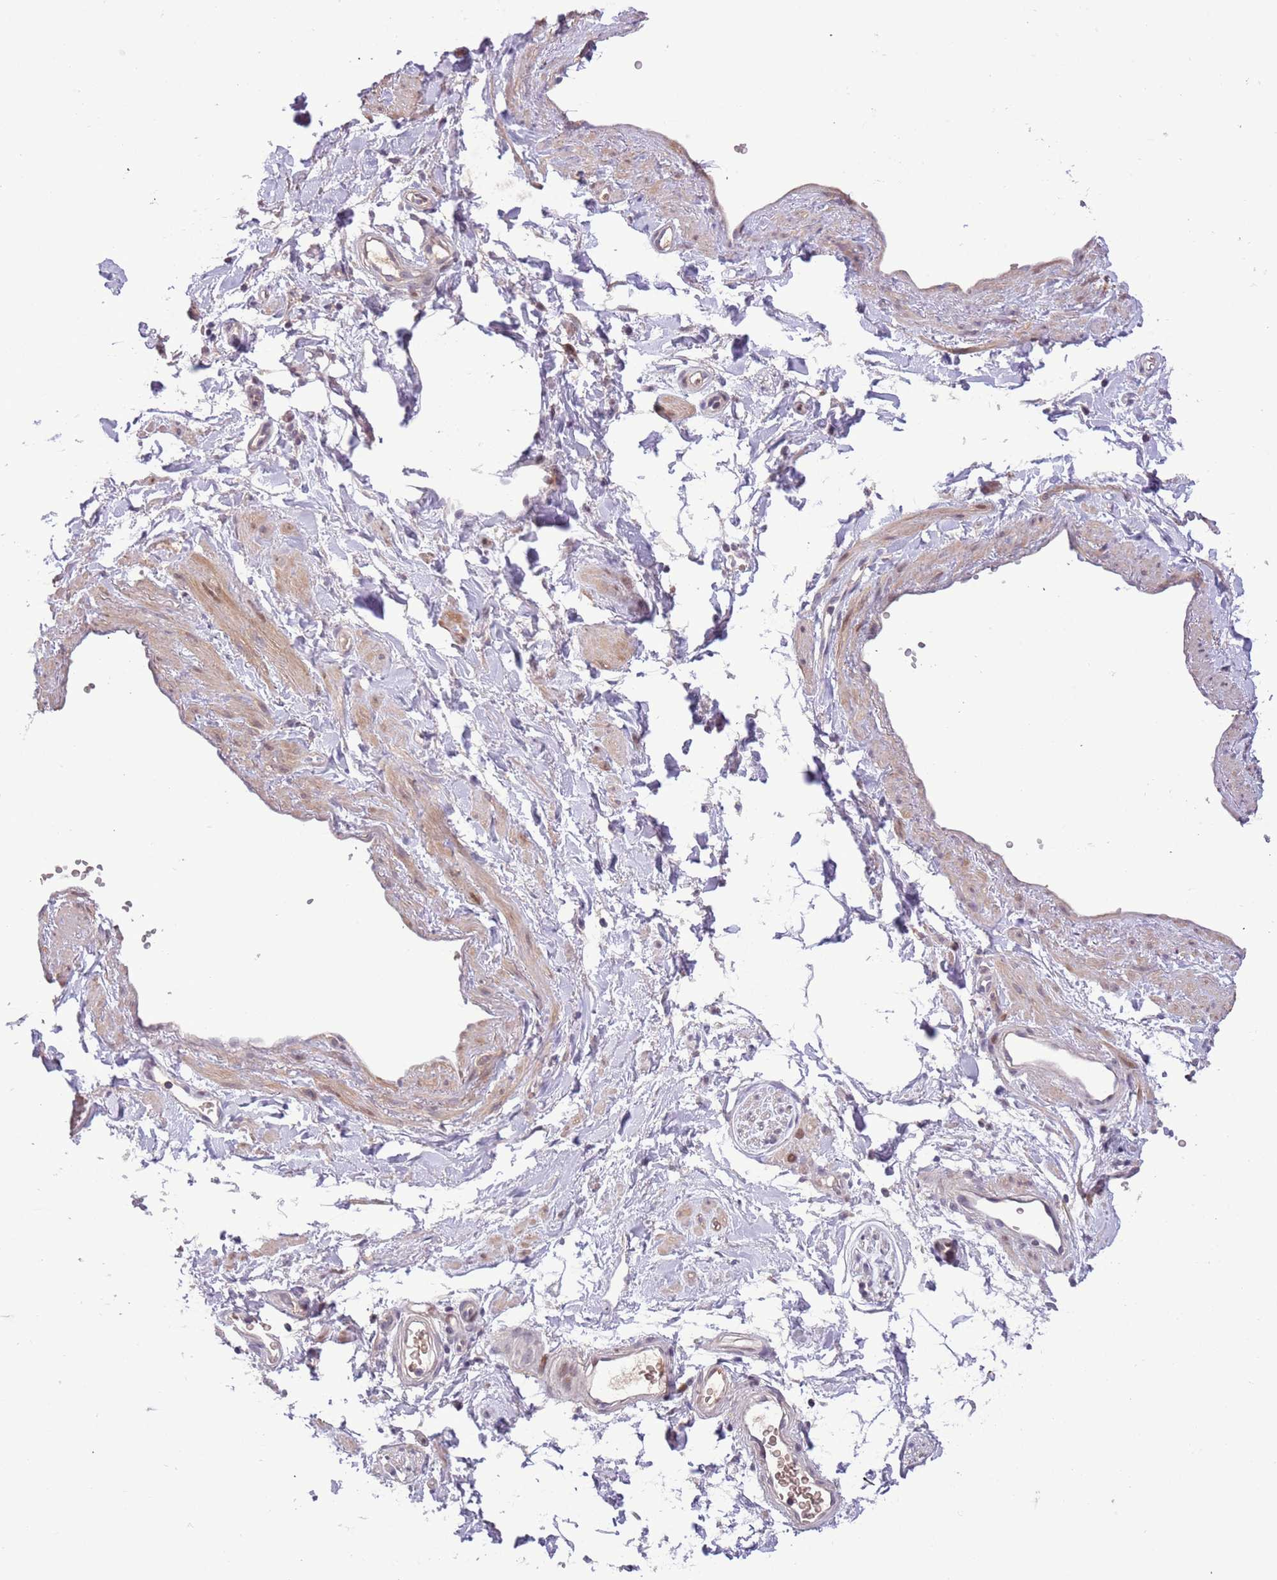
{"staining": {"intensity": "negative", "quantity": "none", "location": "none"}, "tissue": "adipose tissue", "cell_type": "Adipocytes", "image_type": "normal", "snomed": [{"axis": "morphology", "description": "Normal tissue, NOS"}, {"axis": "topography", "description": "Soft tissue"}, {"axis": "topography", "description": "Adipose tissue"}, {"axis": "topography", "description": "Vascular tissue"}, {"axis": "topography", "description": "Peripheral nerve tissue"}], "caption": "Immunohistochemistry of benign adipose tissue shows no staining in adipocytes.", "gene": "SHROOM3", "patient": {"sex": "male", "age": 74}}